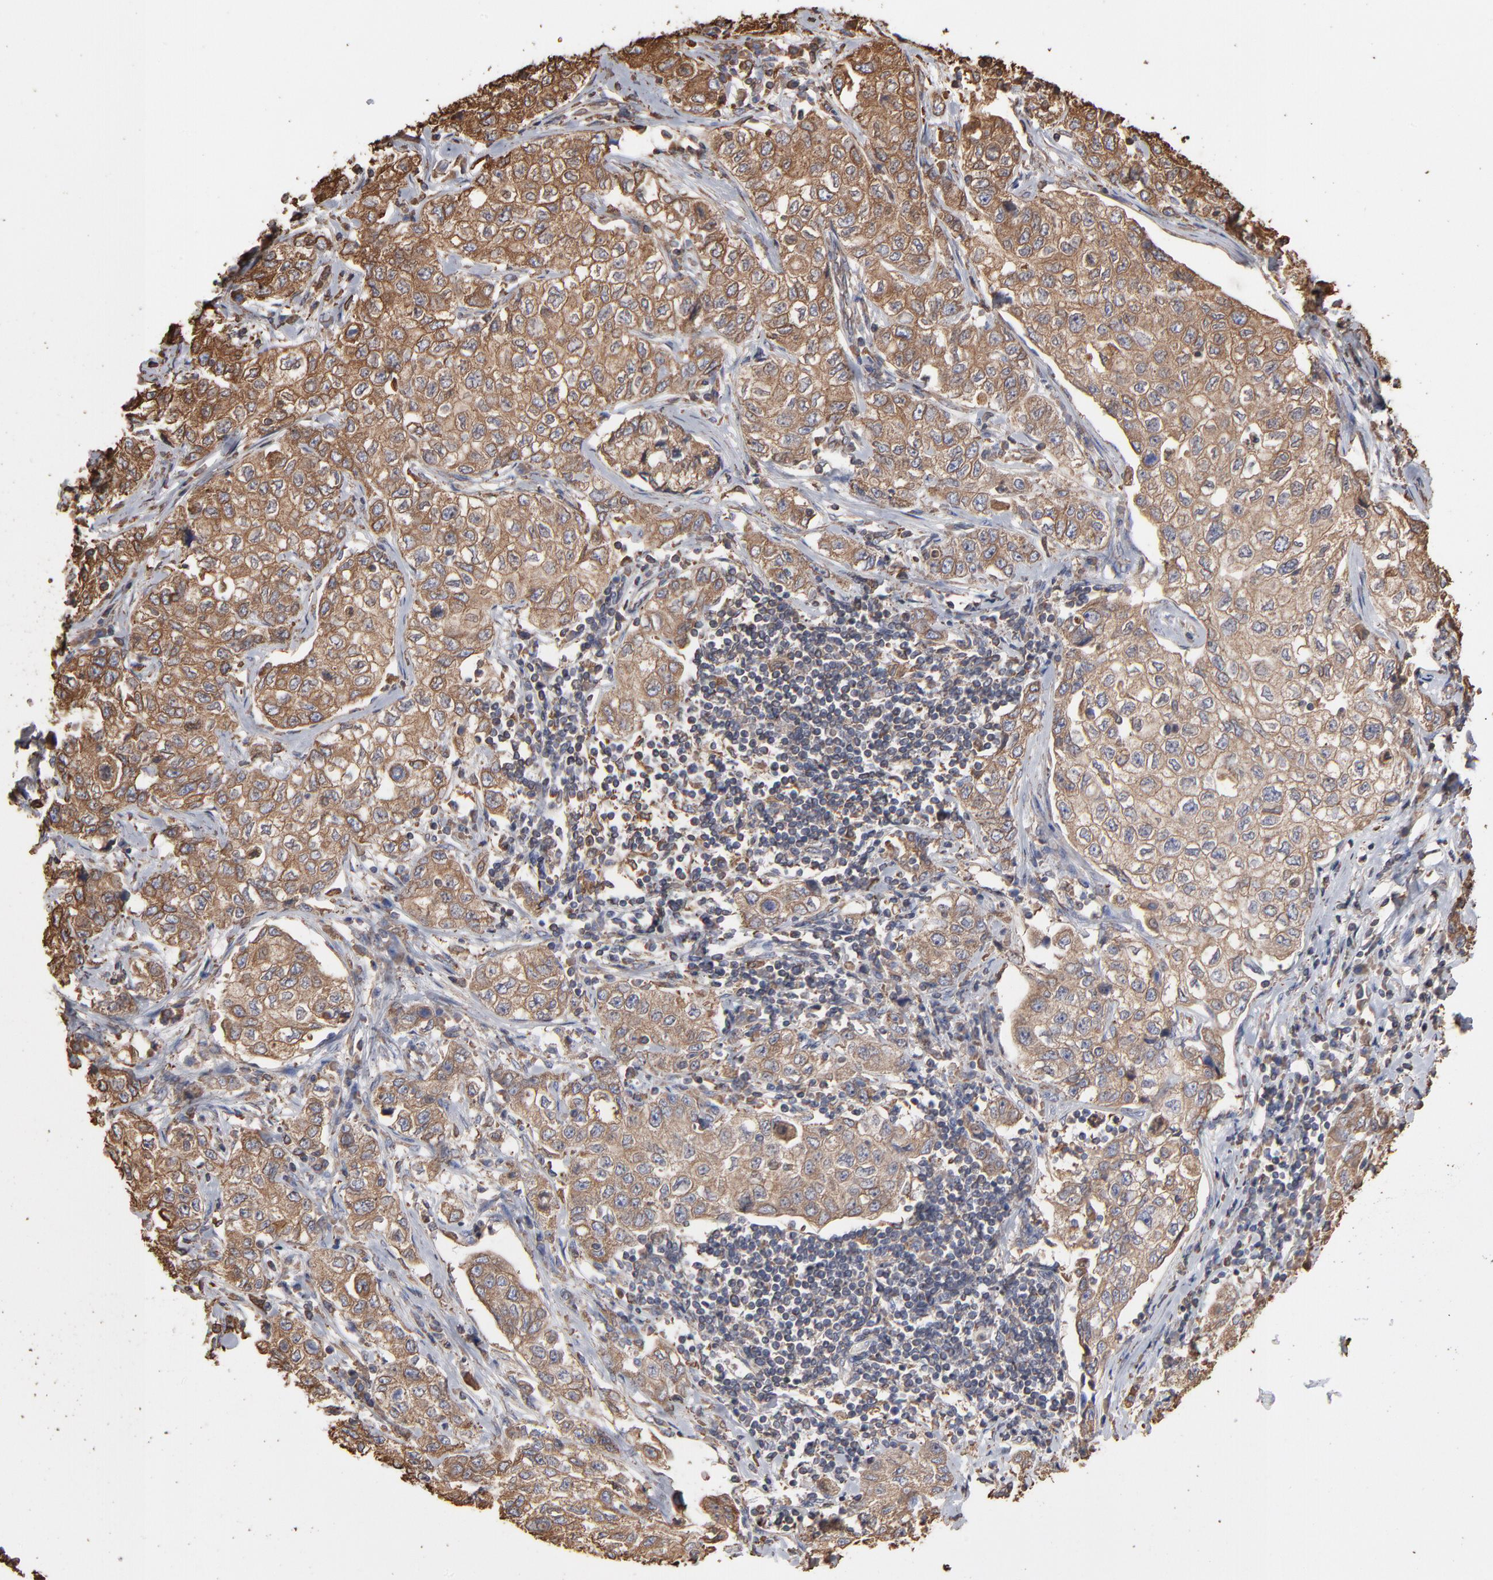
{"staining": {"intensity": "moderate", "quantity": ">75%", "location": "cytoplasmic/membranous"}, "tissue": "stomach cancer", "cell_type": "Tumor cells", "image_type": "cancer", "snomed": [{"axis": "morphology", "description": "Adenocarcinoma, NOS"}, {"axis": "topography", "description": "Stomach"}], "caption": "IHC photomicrograph of neoplastic tissue: stomach adenocarcinoma stained using immunohistochemistry demonstrates medium levels of moderate protein expression localized specifically in the cytoplasmic/membranous of tumor cells, appearing as a cytoplasmic/membranous brown color.", "gene": "PDIA3", "patient": {"sex": "male", "age": 48}}